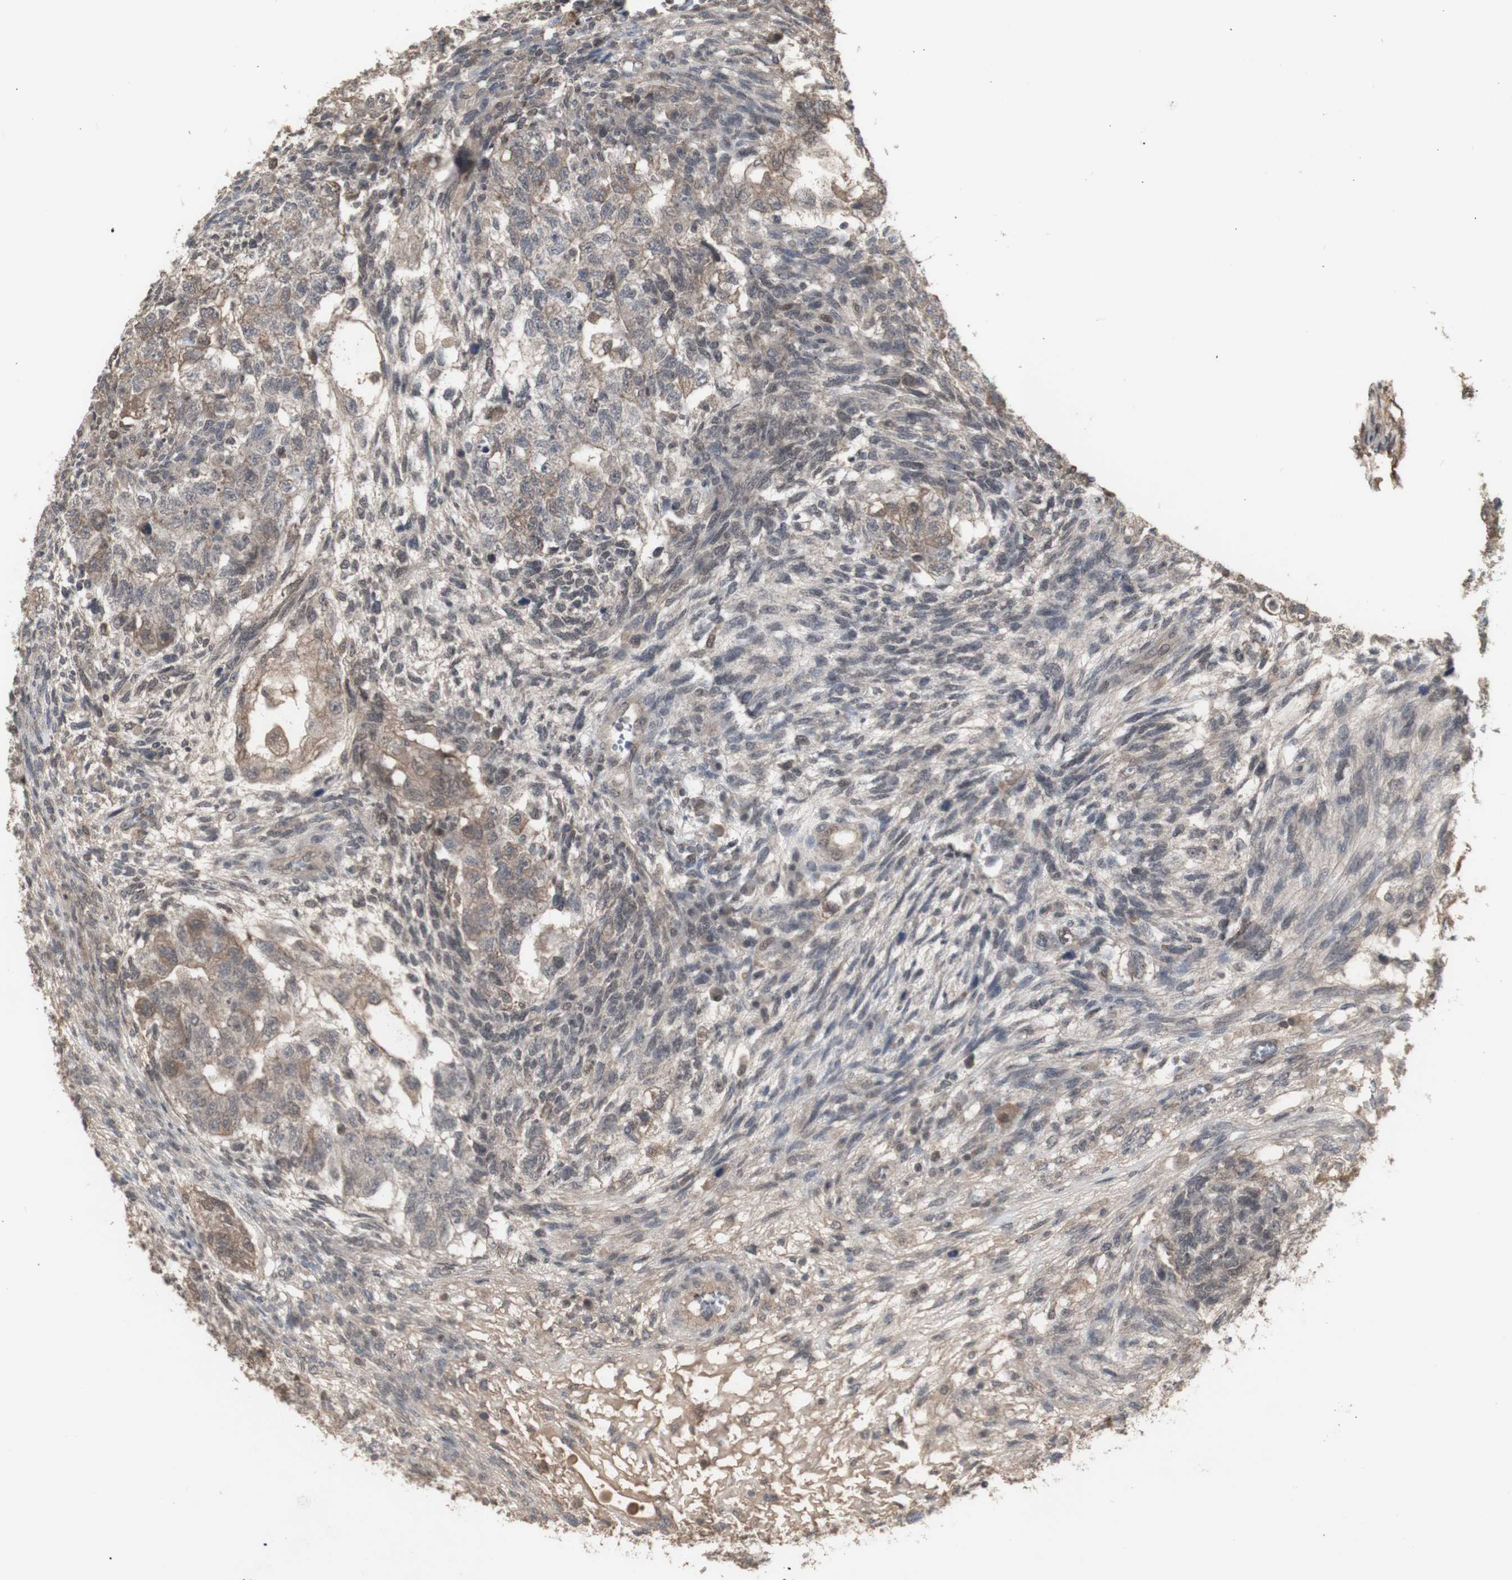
{"staining": {"intensity": "moderate", "quantity": ">75%", "location": "cytoplasmic/membranous"}, "tissue": "testis cancer", "cell_type": "Tumor cells", "image_type": "cancer", "snomed": [{"axis": "morphology", "description": "Normal tissue, NOS"}, {"axis": "morphology", "description": "Carcinoma, Embryonal, NOS"}, {"axis": "topography", "description": "Testis"}], "caption": "Immunohistochemistry micrograph of neoplastic tissue: human testis embryonal carcinoma stained using immunohistochemistry (IHC) reveals medium levels of moderate protein expression localized specifically in the cytoplasmic/membranous of tumor cells, appearing as a cytoplasmic/membranous brown color.", "gene": "ALOX12", "patient": {"sex": "male", "age": 36}}